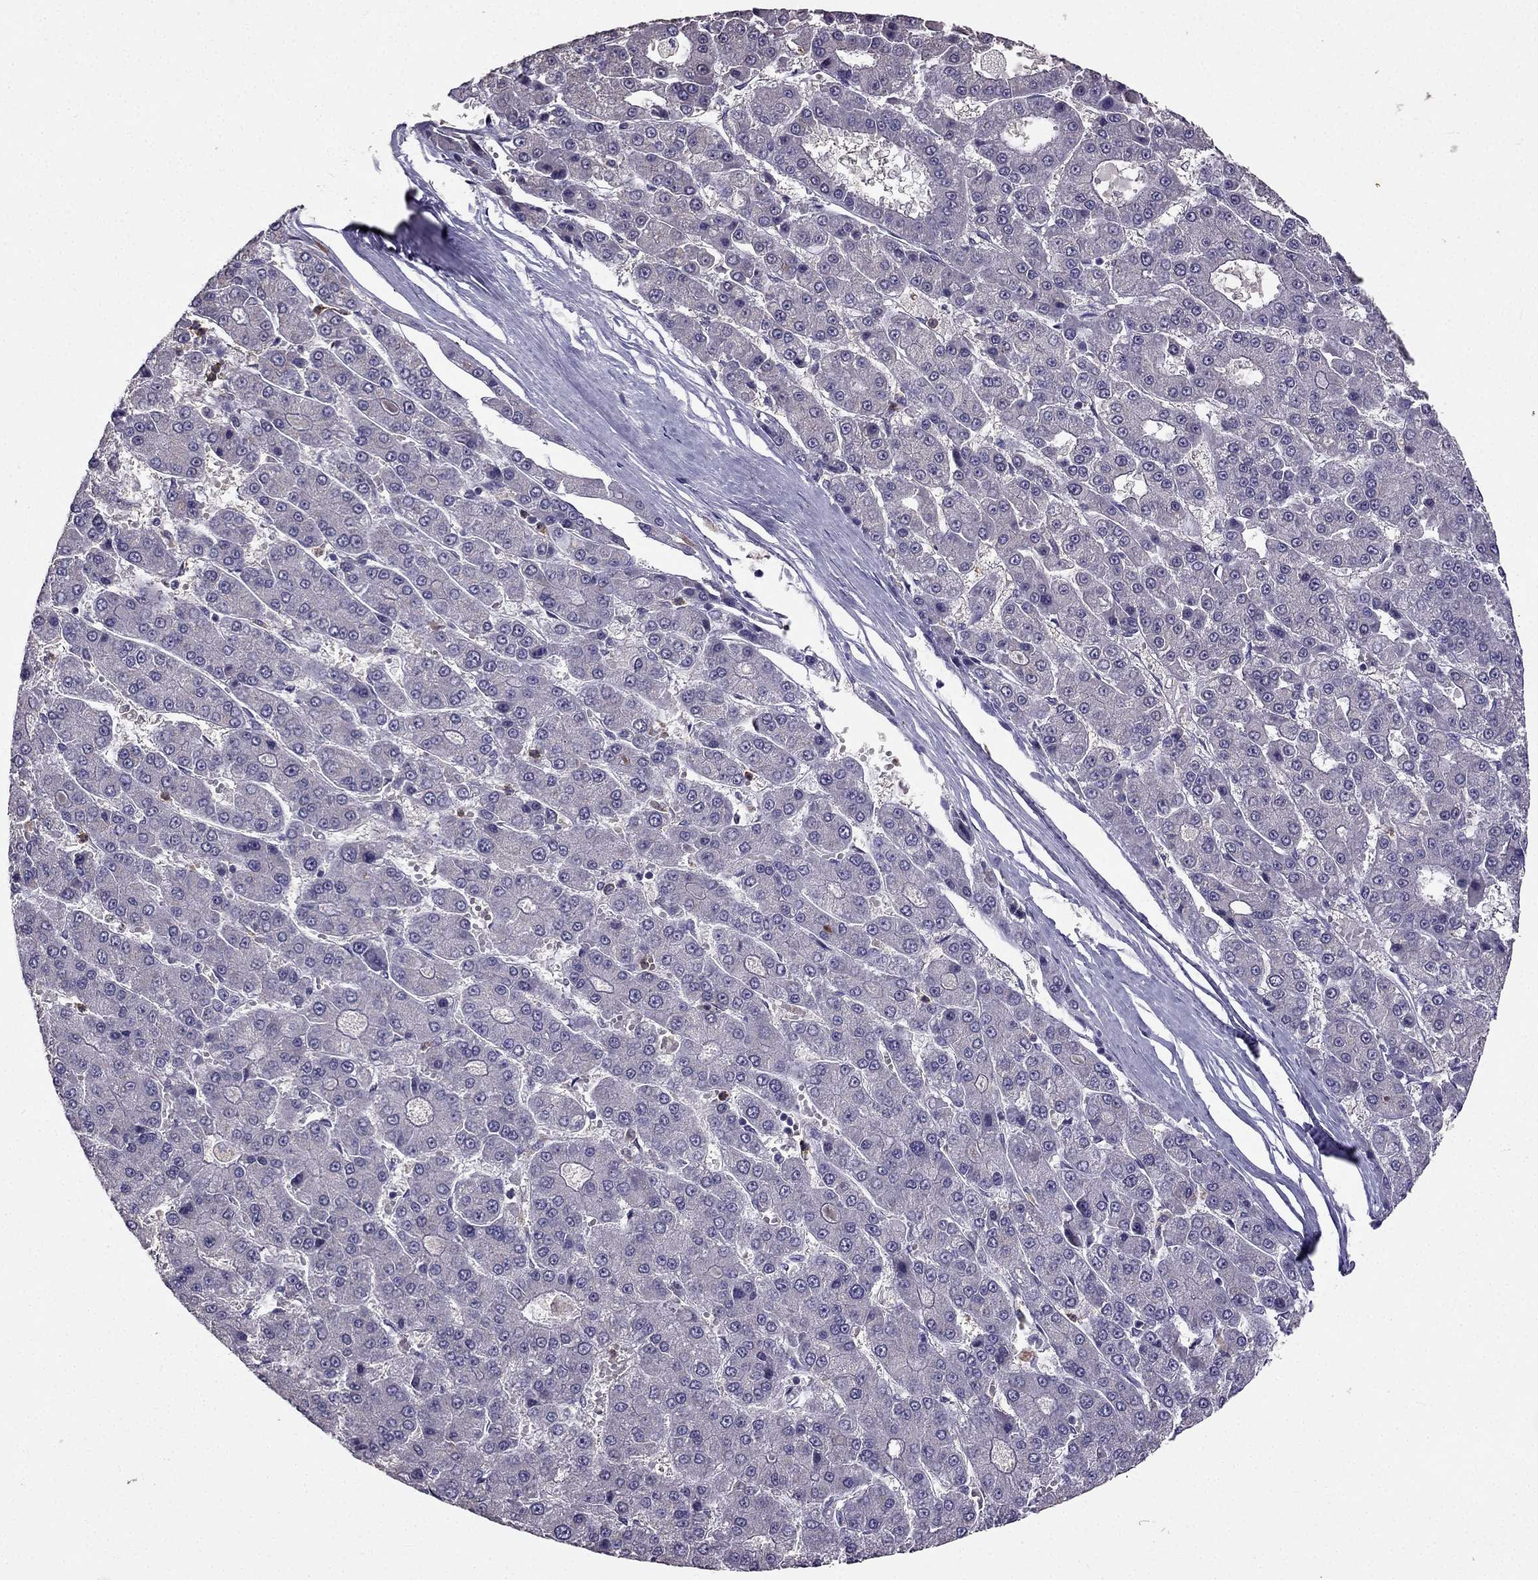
{"staining": {"intensity": "negative", "quantity": "none", "location": "none"}, "tissue": "liver cancer", "cell_type": "Tumor cells", "image_type": "cancer", "snomed": [{"axis": "morphology", "description": "Carcinoma, Hepatocellular, NOS"}, {"axis": "topography", "description": "Liver"}], "caption": "Liver hepatocellular carcinoma was stained to show a protein in brown. There is no significant expression in tumor cells. (Stains: DAB IHC with hematoxylin counter stain, Microscopy: brightfield microscopy at high magnification).", "gene": "RFLNB", "patient": {"sex": "male", "age": 70}}